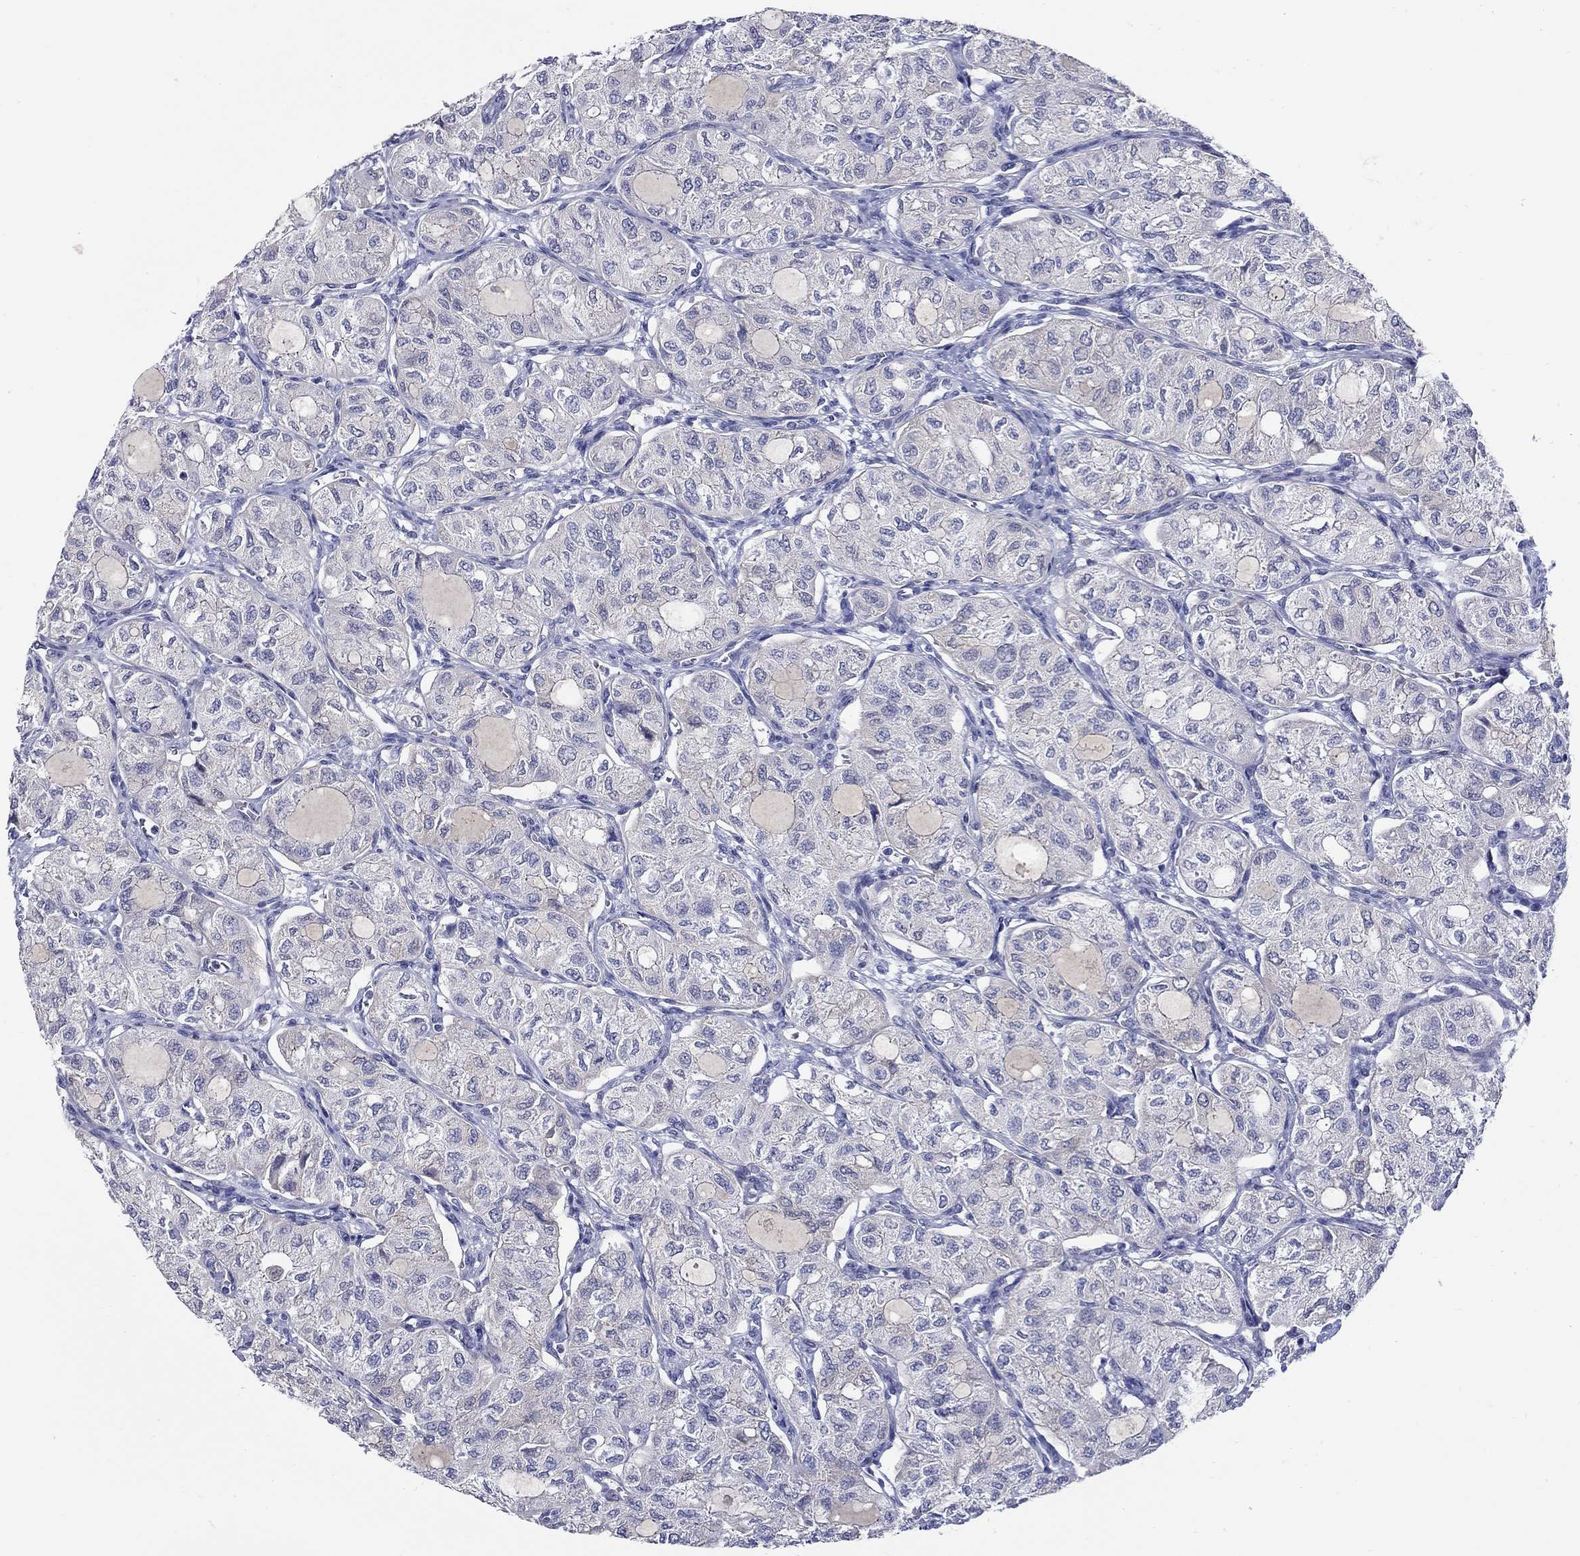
{"staining": {"intensity": "negative", "quantity": "none", "location": "none"}, "tissue": "thyroid cancer", "cell_type": "Tumor cells", "image_type": "cancer", "snomed": [{"axis": "morphology", "description": "Follicular adenoma carcinoma, NOS"}, {"axis": "topography", "description": "Thyroid gland"}], "caption": "This is an IHC histopathology image of human thyroid cancer (follicular adenoma carcinoma). There is no positivity in tumor cells.", "gene": "SLC30A3", "patient": {"sex": "male", "age": 75}}